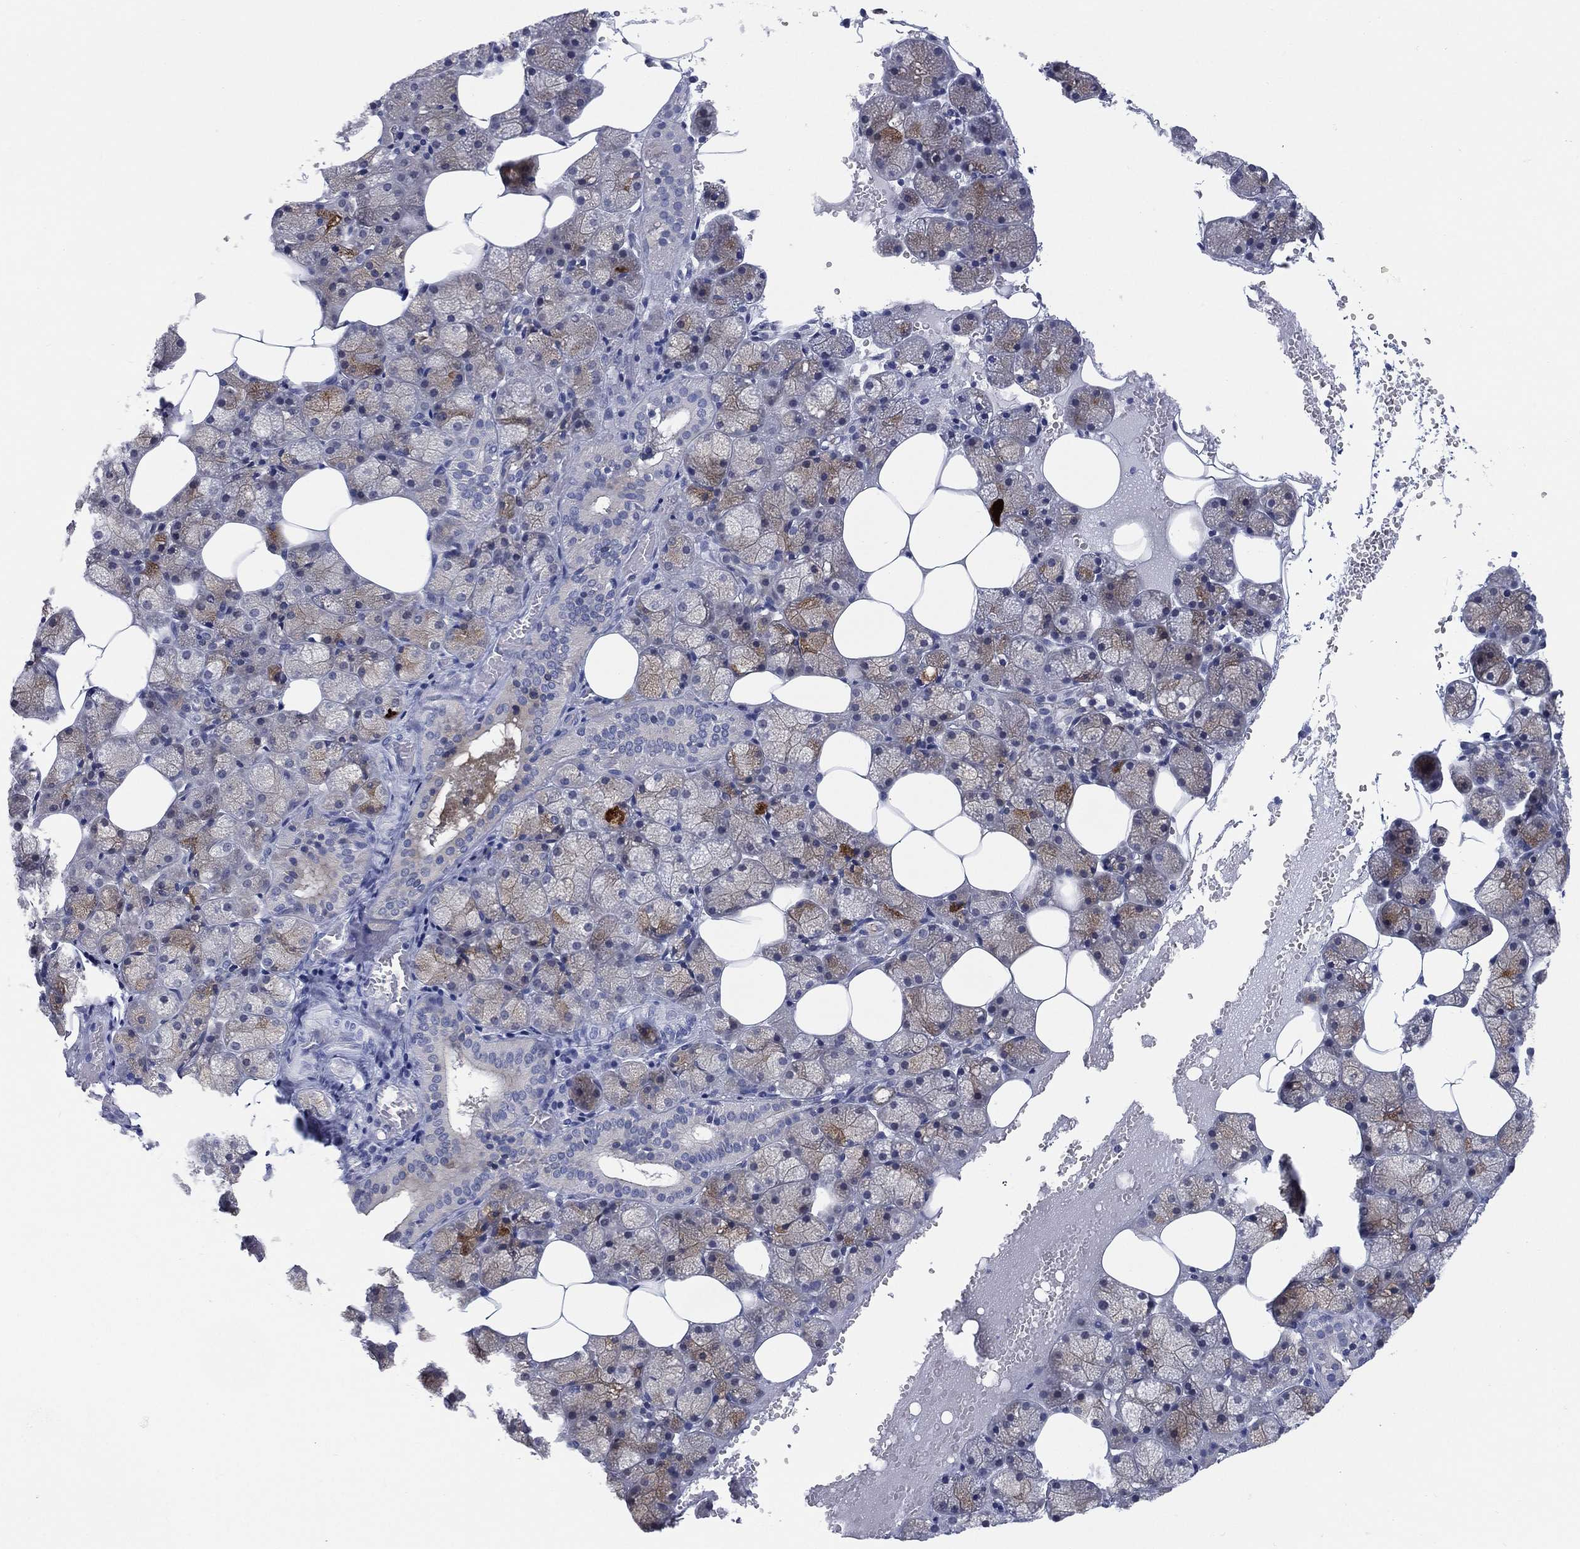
{"staining": {"intensity": "moderate", "quantity": "25%-75%", "location": "cytoplasmic/membranous"}, "tissue": "salivary gland", "cell_type": "Glandular cells", "image_type": "normal", "snomed": [{"axis": "morphology", "description": "Normal tissue, NOS"}, {"axis": "topography", "description": "Salivary gland"}], "caption": "Glandular cells demonstrate moderate cytoplasmic/membranous expression in approximately 25%-75% of cells in normal salivary gland. (Stains: DAB (3,3'-diaminobenzidine) in brown, nuclei in blue, Microscopy: brightfield microscopy at high magnification).", "gene": "C5orf46", "patient": {"sex": "male", "age": 38}}